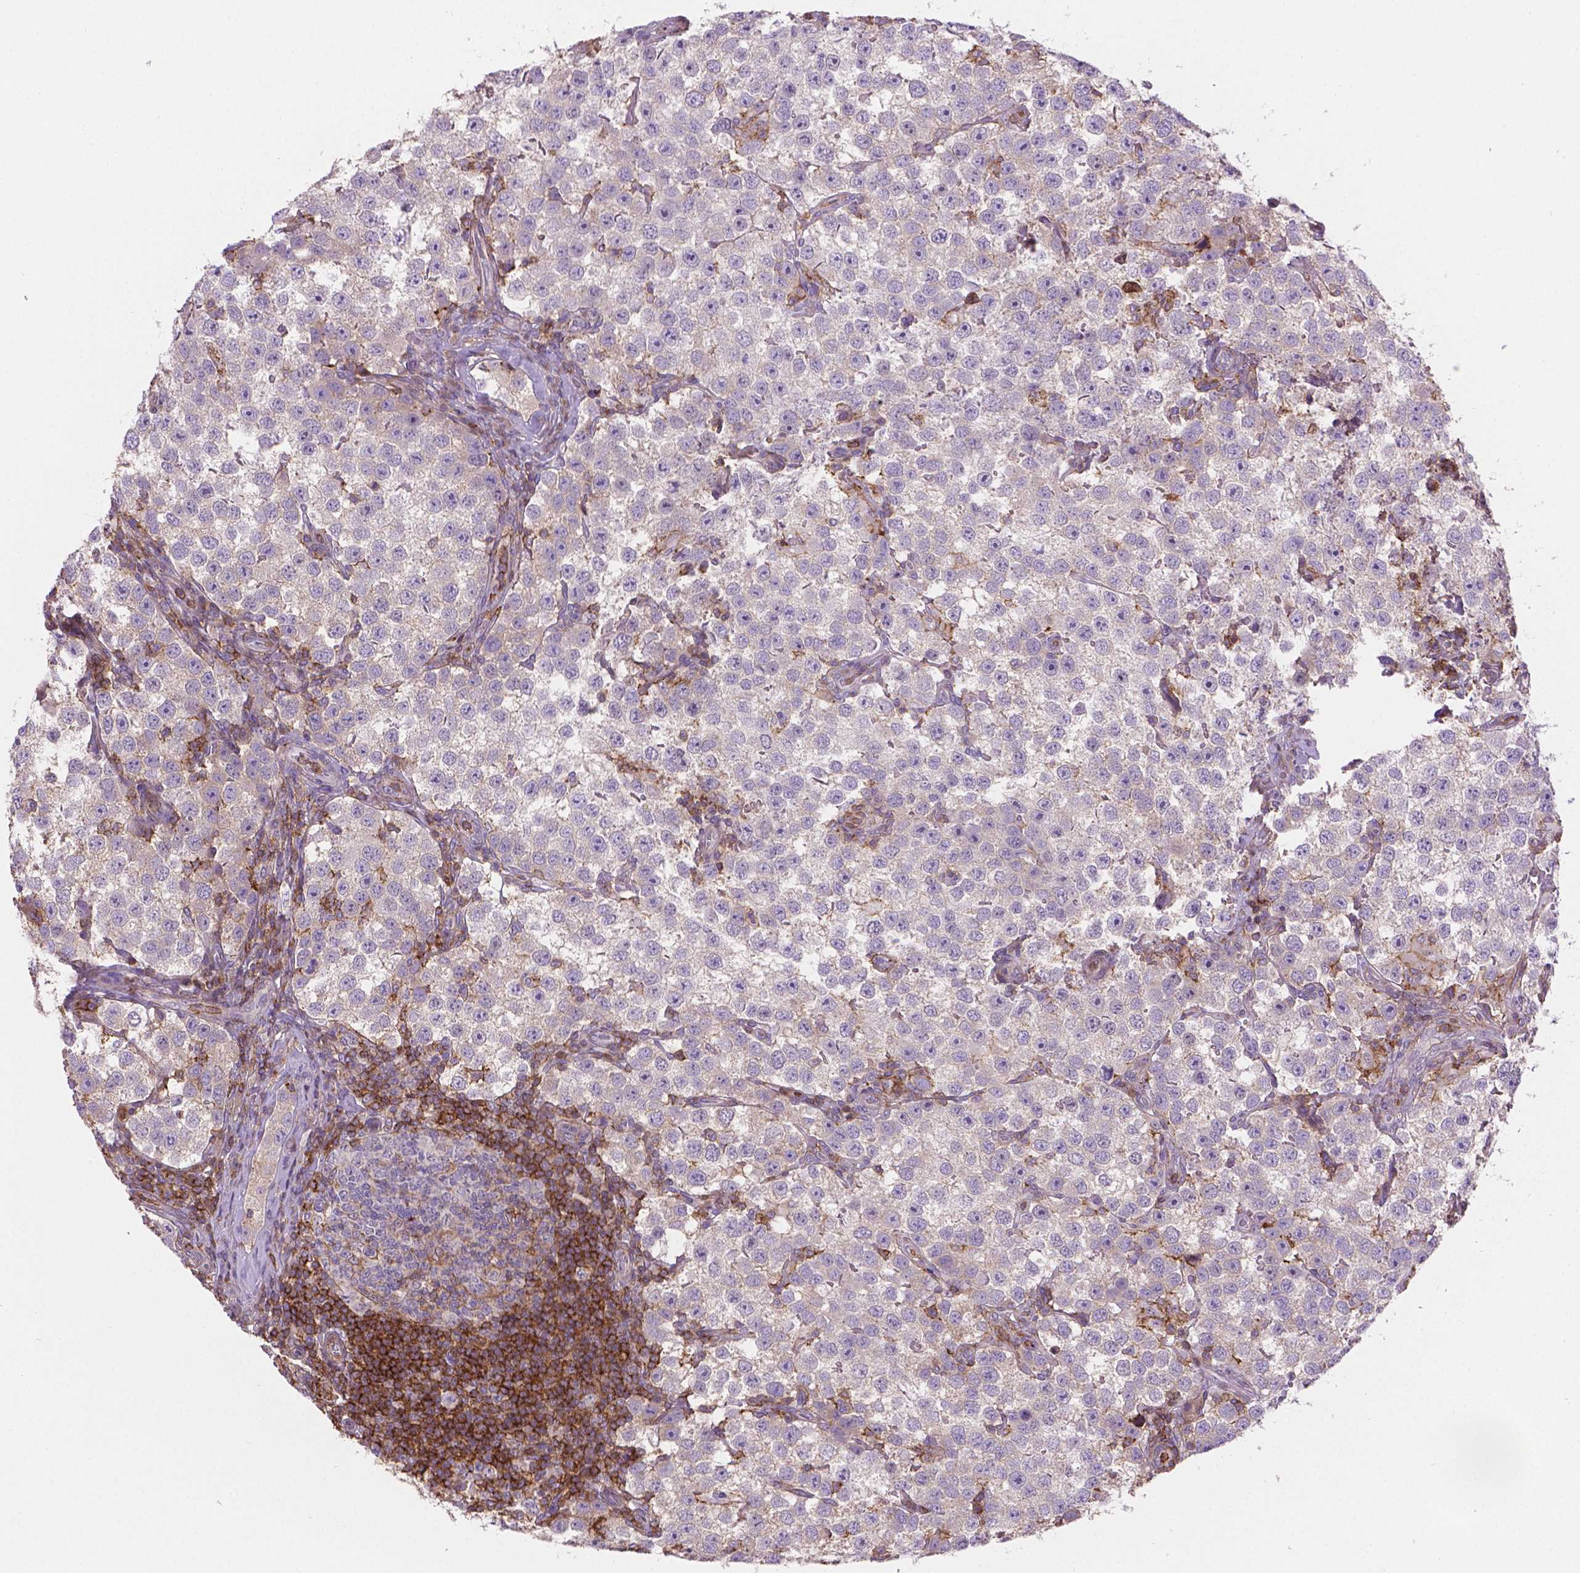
{"staining": {"intensity": "moderate", "quantity": "25%-75%", "location": "cytoplasmic/membranous"}, "tissue": "testis cancer", "cell_type": "Tumor cells", "image_type": "cancer", "snomed": [{"axis": "morphology", "description": "Seminoma, NOS"}, {"axis": "topography", "description": "Testis"}], "caption": "Immunohistochemistry (IHC) micrograph of neoplastic tissue: testis seminoma stained using immunohistochemistry (IHC) exhibits medium levels of moderate protein expression localized specifically in the cytoplasmic/membranous of tumor cells, appearing as a cytoplasmic/membranous brown color.", "gene": "ACAD10", "patient": {"sex": "male", "age": 37}}